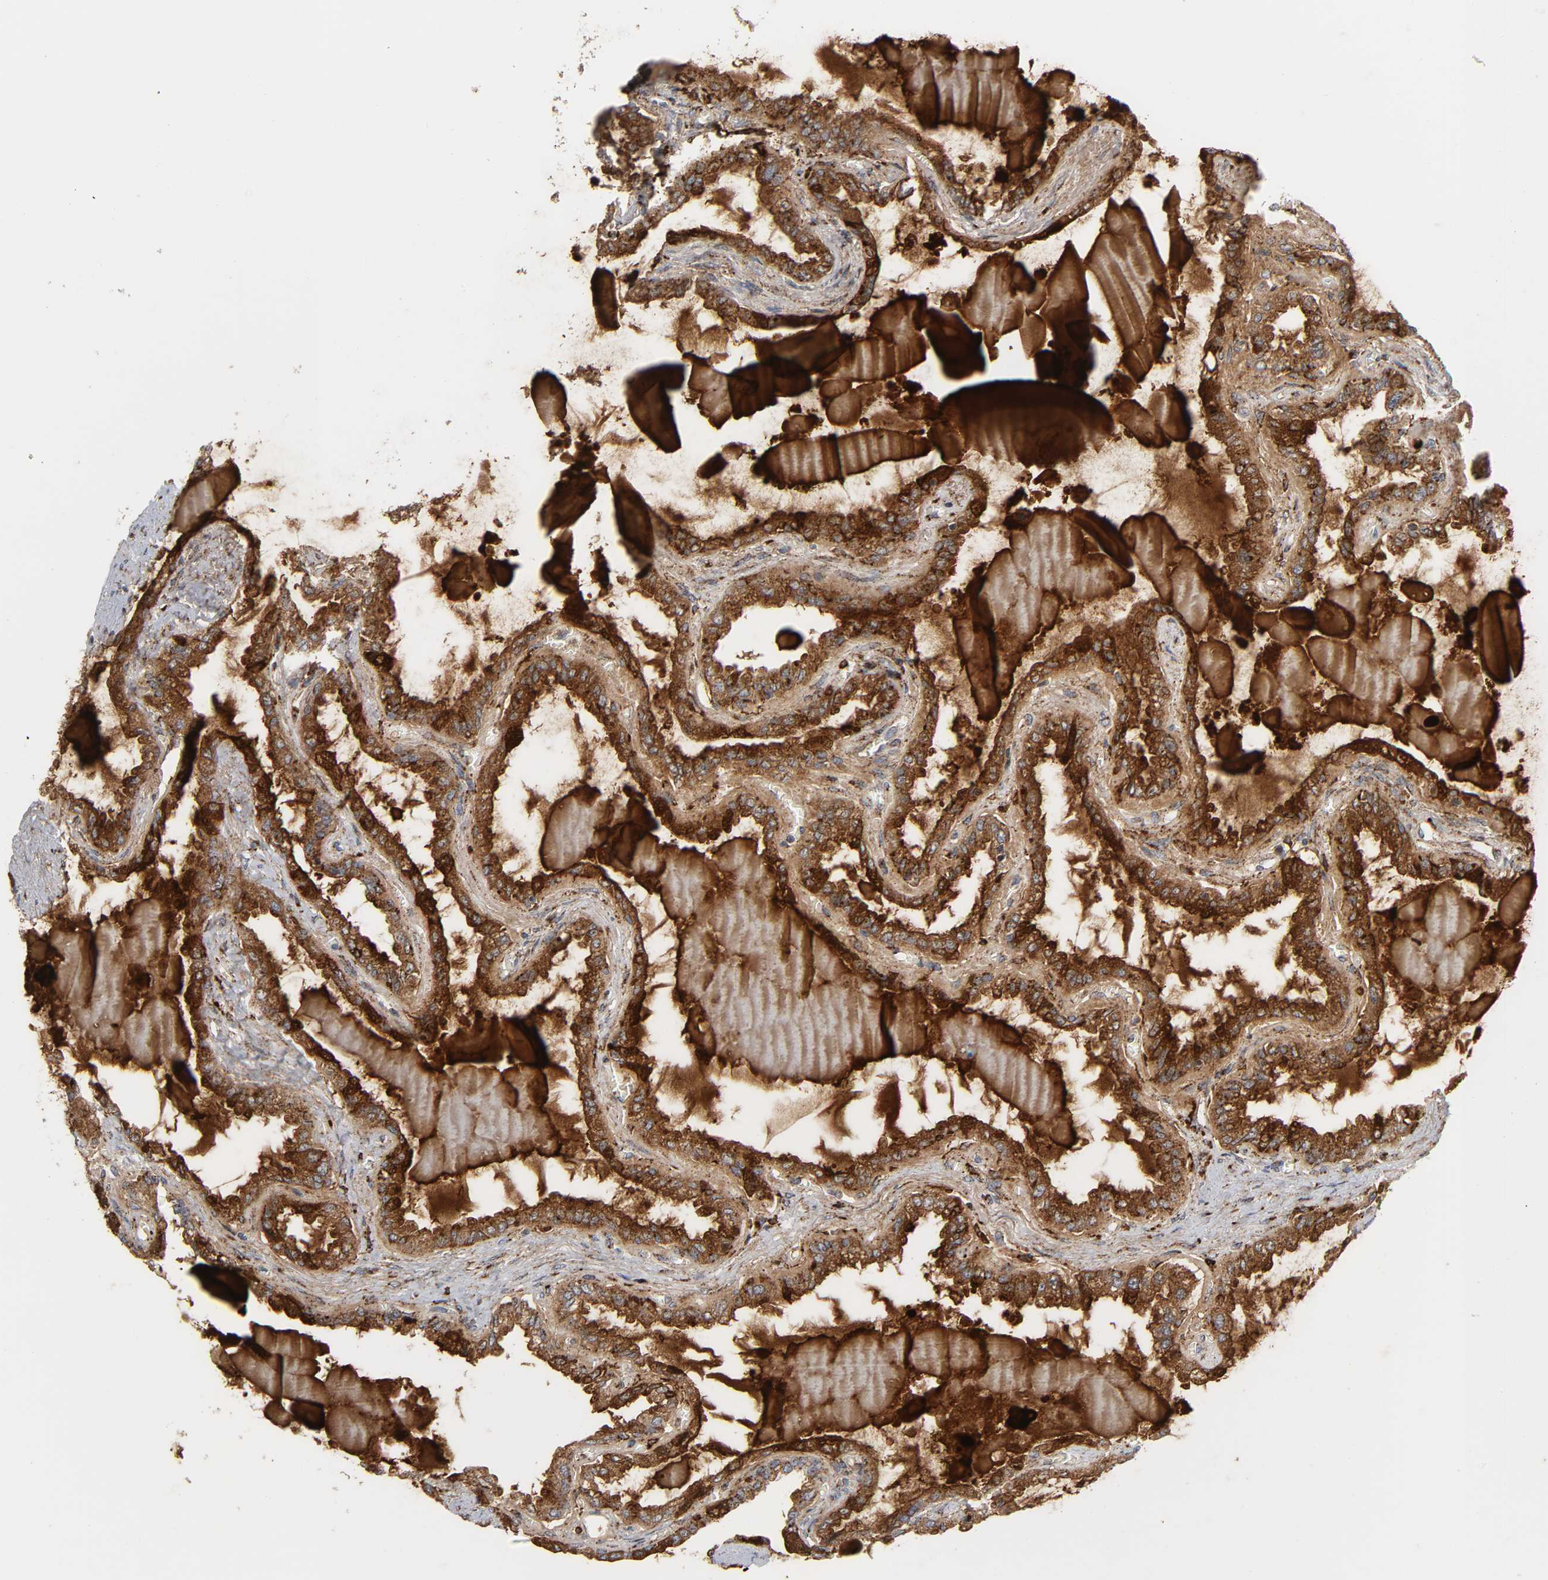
{"staining": {"intensity": "strong", "quantity": ">75%", "location": "cytoplasmic/membranous"}, "tissue": "seminal vesicle", "cell_type": "Glandular cells", "image_type": "normal", "snomed": [{"axis": "morphology", "description": "Normal tissue, NOS"}, {"axis": "morphology", "description": "Inflammation, NOS"}, {"axis": "topography", "description": "Urinary bladder"}, {"axis": "topography", "description": "Prostate"}, {"axis": "topography", "description": "Seminal veicle"}], "caption": "High-power microscopy captured an IHC image of benign seminal vesicle, revealing strong cytoplasmic/membranous positivity in about >75% of glandular cells. (Brightfield microscopy of DAB IHC at high magnification).", "gene": "PSAP", "patient": {"sex": "male", "age": 82}}